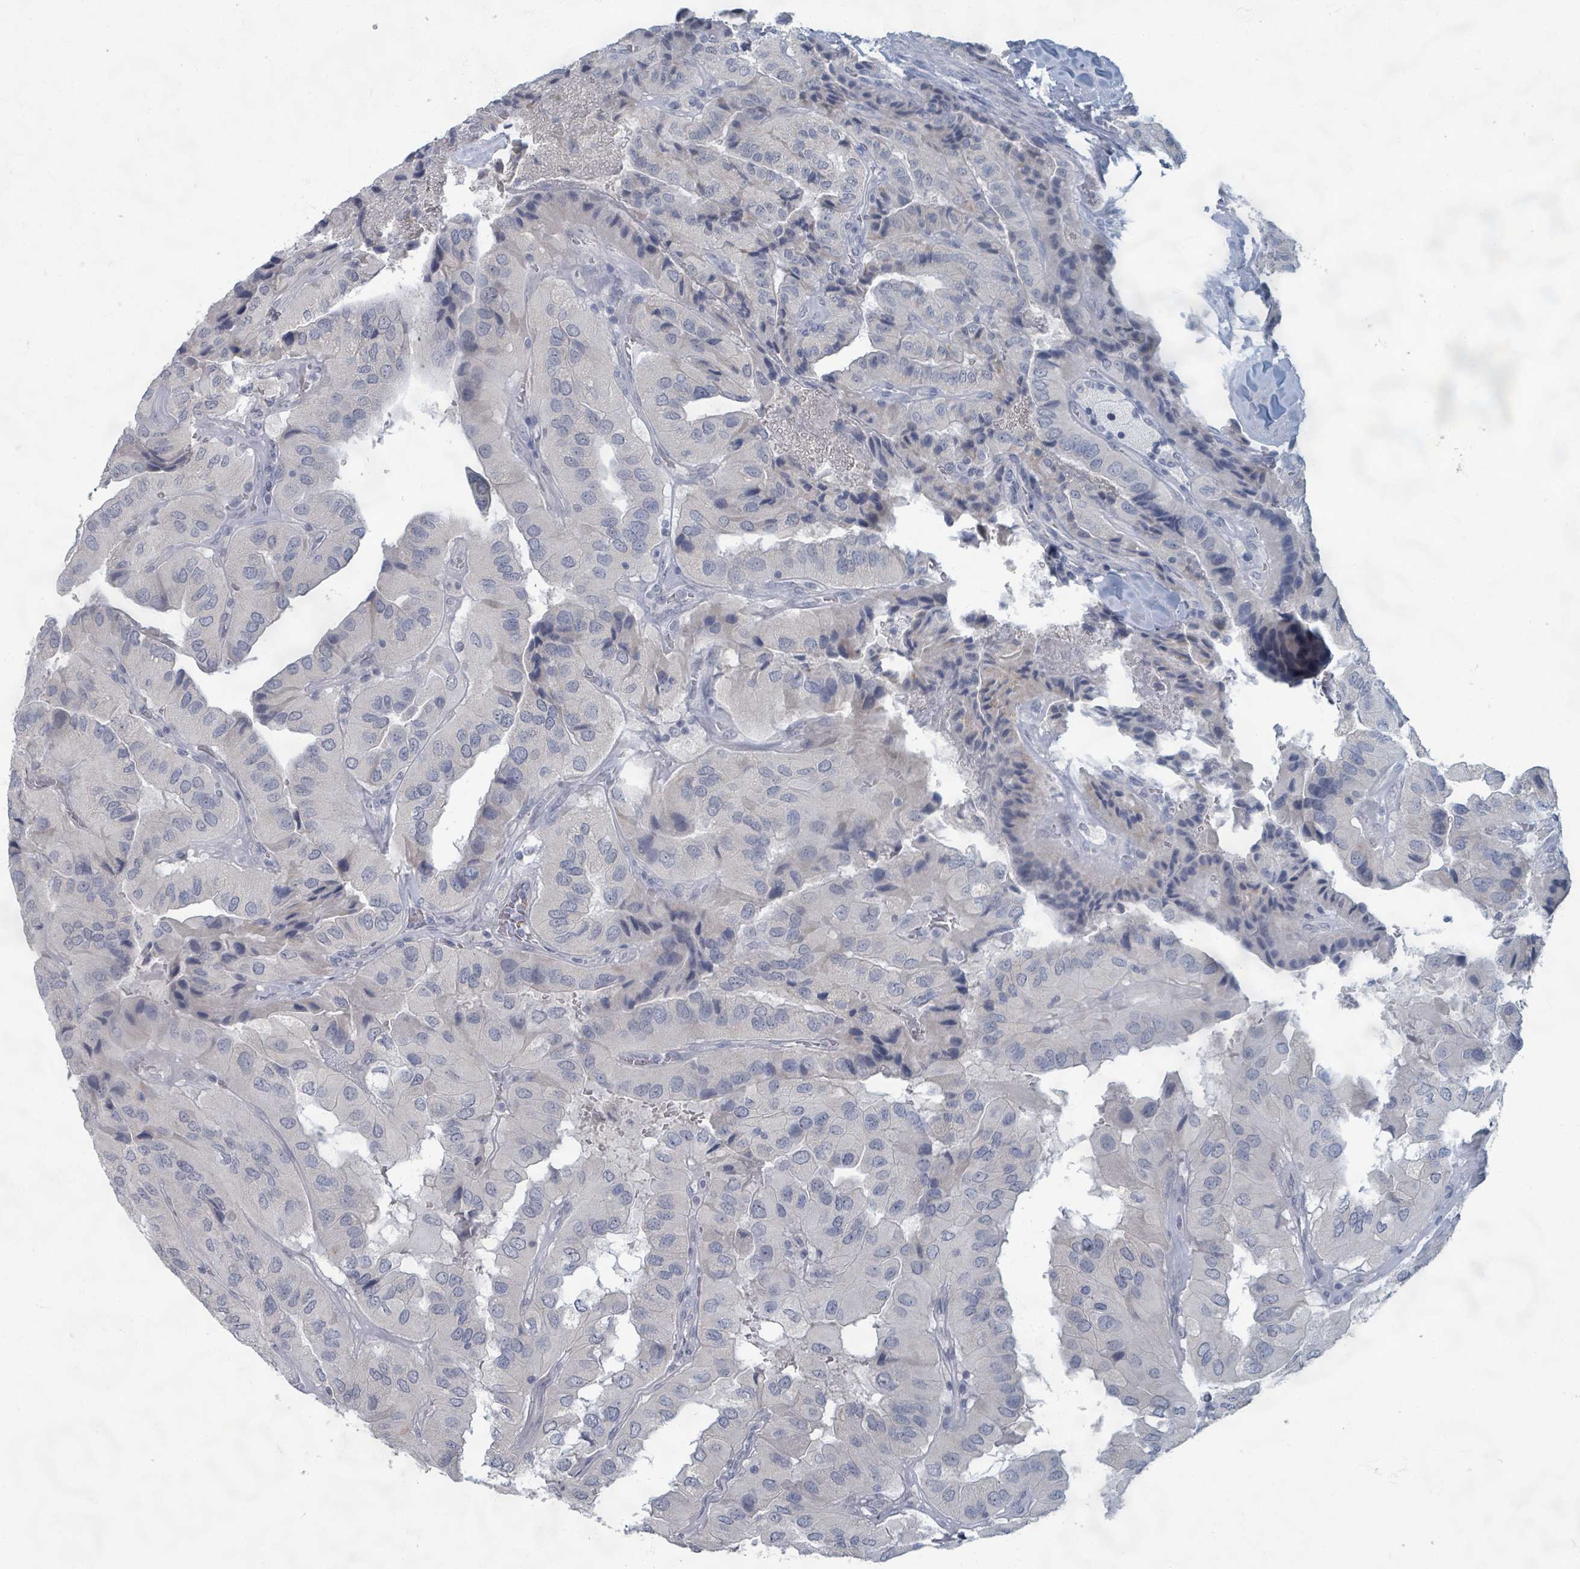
{"staining": {"intensity": "negative", "quantity": "none", "location": "none"}, "tissue": "thyroid cancer", "cell_type": "Tumor cells", "image_type": "cancer", "snomed": [{"axis": "morphology", "description": "Normal tissue, NOS"}, {"axis": "morphology", "description": "Papillary adenocarcinoma, NOS"}, {"axis": "topography", "description": "Thyroid gland"}], "caption": "An image of human papillary adenocarcinoma (thyroid) is negative for staining in tumor cells. Brightfield microscopy of immunohistochemistry stained with DAB (brown) and hematoxylin (blue), captured at high magnification.", "gene": "WNT11", "patient": {"sex": "female", "age": 59}}